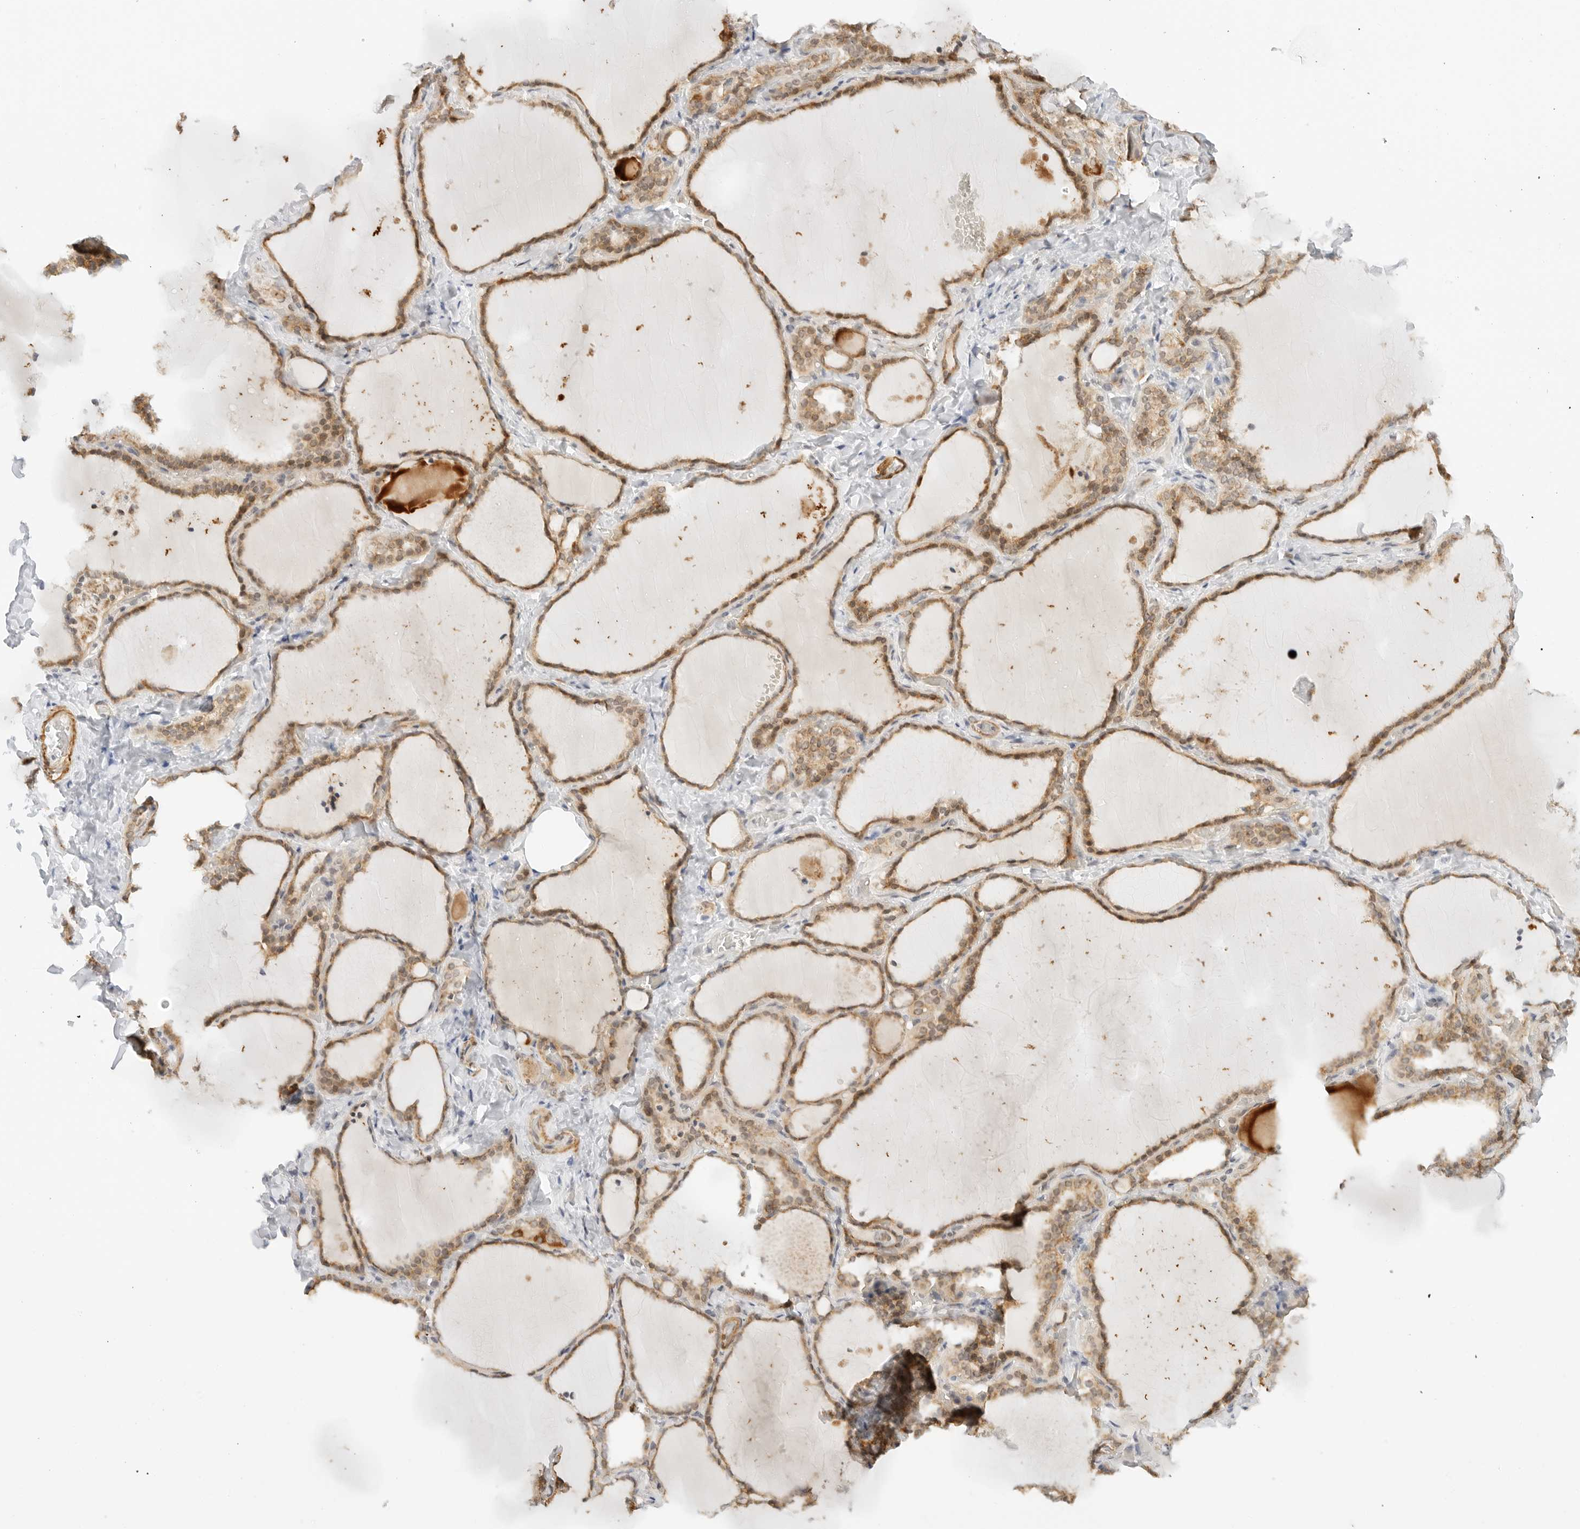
{"staining": {"intensity": "moderate", "quantity": ">75%", "location": "cytoplasmic/membranous"}, "tissue": "thyroid gland", "cell_type": "Glandular cells", "image_type": "normal", "snomed": [{"axis": "morphology", "description": "Normal tissue, NOS"}, {"axis": "topography", "description": "Thyroid gland"}], "caption": "Protein staining by immunohistochemistry (IHC) shows moderate cytoplasmic/membranous positivity in approximately >75% of glandular cells in normal thyroid gland. The staining was performed using DAB to visualize the protein expression in brown, while the nuclei were stained in blue with hematoxylin (Magnification: 20x).", "gene": "GORAB", "patient": {"sex": "female", "age": 22}}